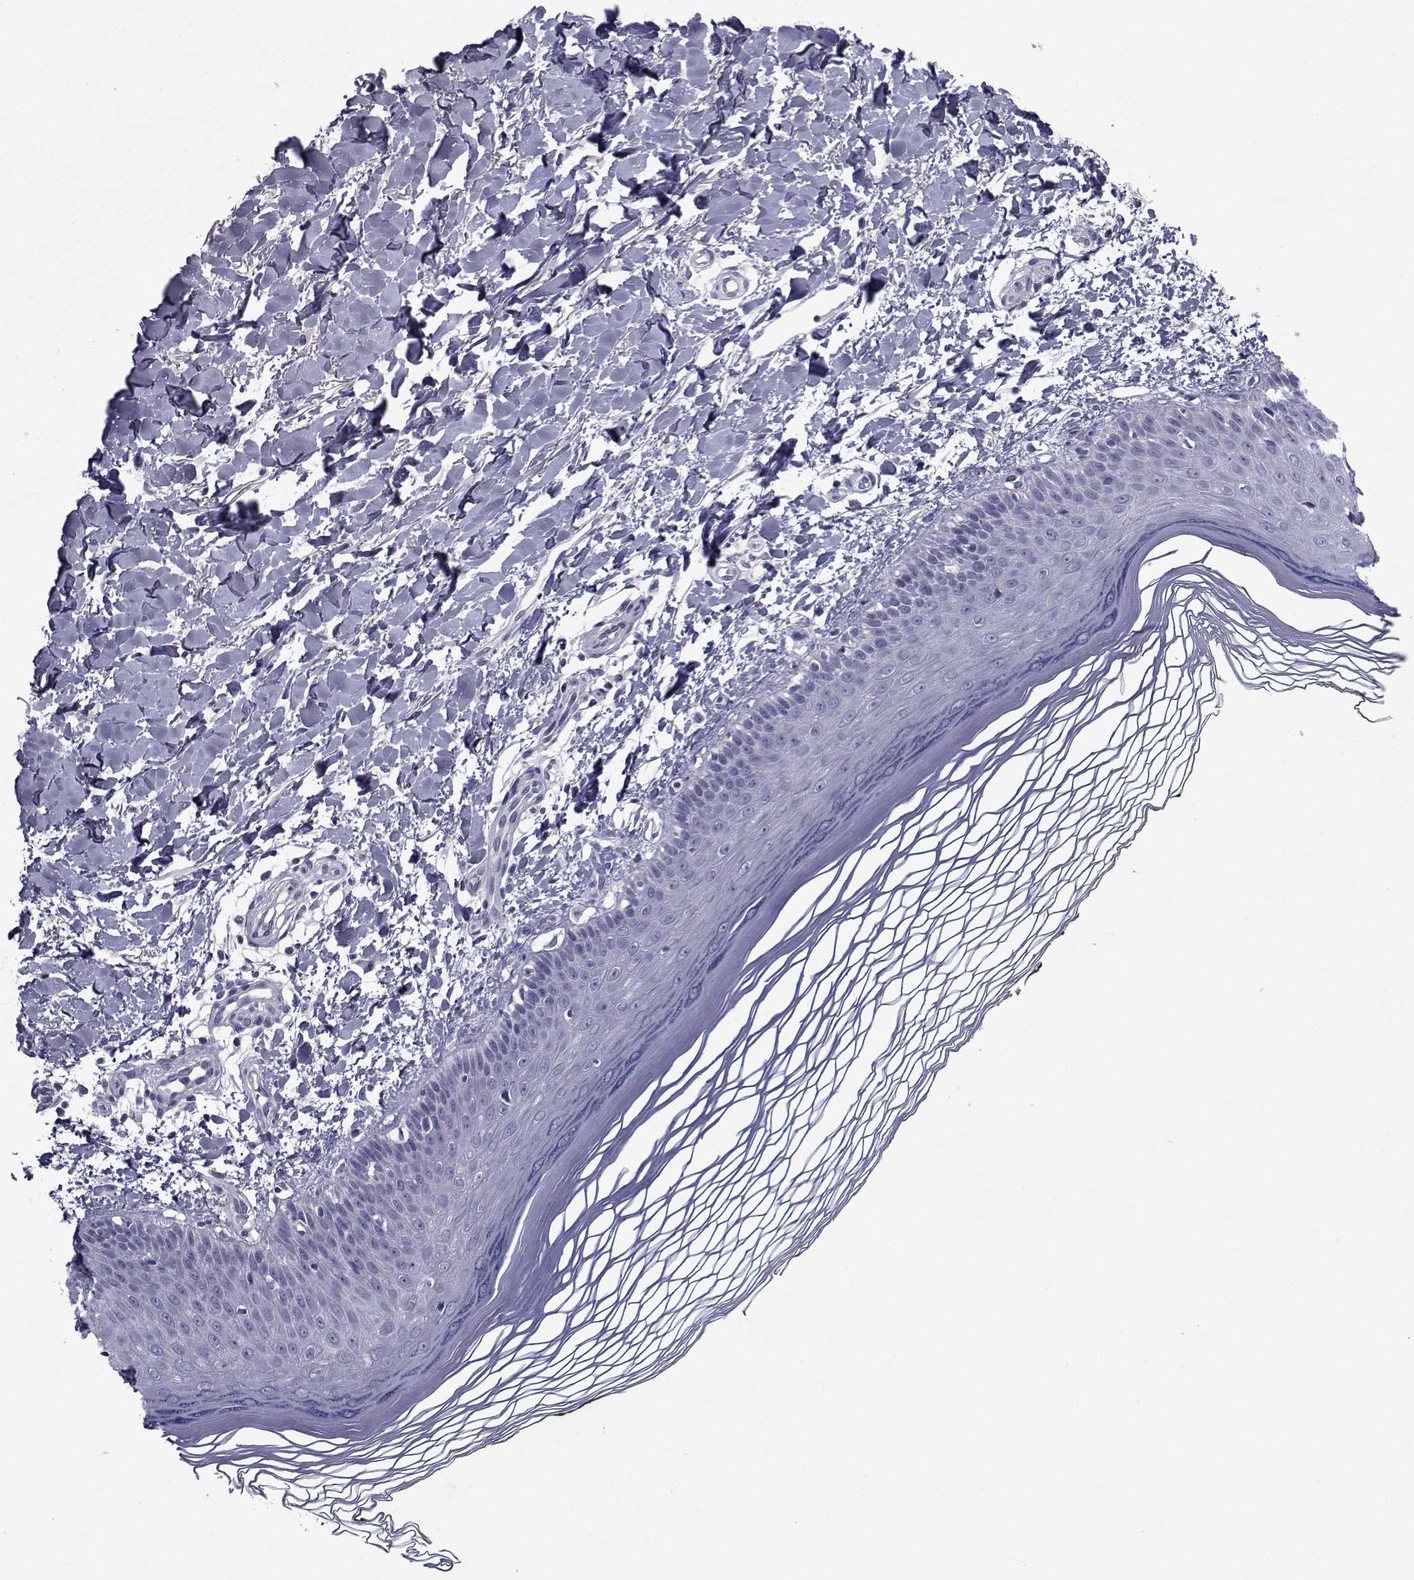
{"staining": {"intensity": "negative", "quantity": "none", "location": "none"}, "tissue": "skin", "cell_type": "Fibroblasts", "image_type": "normal", "snomed": [{"axis": "morphology", "description": "Normal tissue, NOS"}, {"axis": "topography", "description": "Skin"}], "caption": "Histopathology image shows no significant protein staining in fibroblasts of benign skin.", "gene": "CHRNA1", "patient": {"sex": "female", "age": 62}}